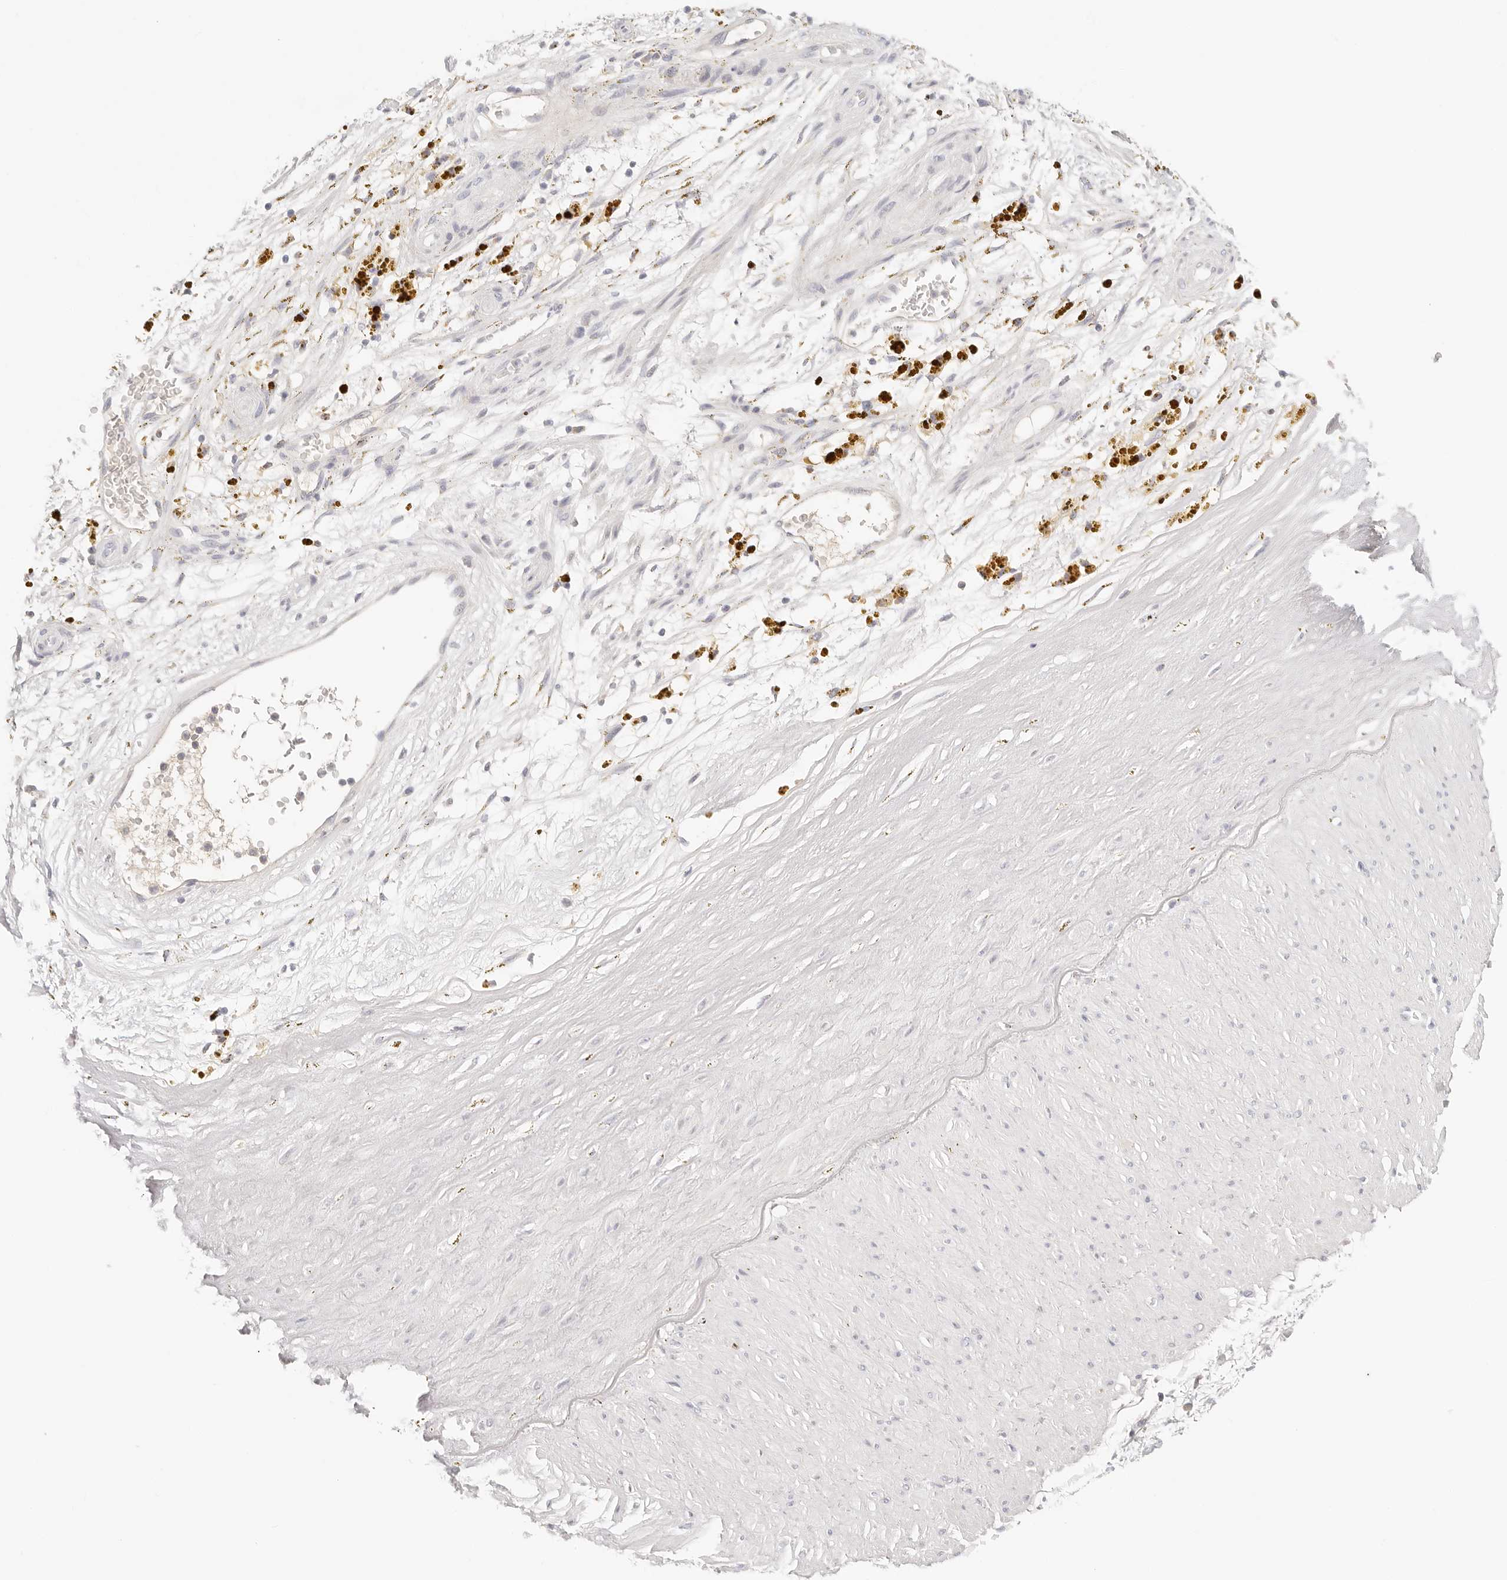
{"staining": {"intensity": "negative", "quantity": "none", "location": "none"}, "tissue": "soft tissue", "cell_type": "Fibroblasts", "image_type": "normal", "snomed": [{"axis": "morphology", "description": "Normal tissue, NOS"}, {"axis": "topography", "description": "Soft tissue"}], "caption": "Immunohistochemistry micrograph of unremarkable soft tissue: soft tissue stained with DAB (3,3'-diaminobenzidine) demonstrates no significant protein expression in fibroblasts. Nuclei are stained in blue.", "gene": "CEP120", "patient": {"sex": "male", "age": 72}}